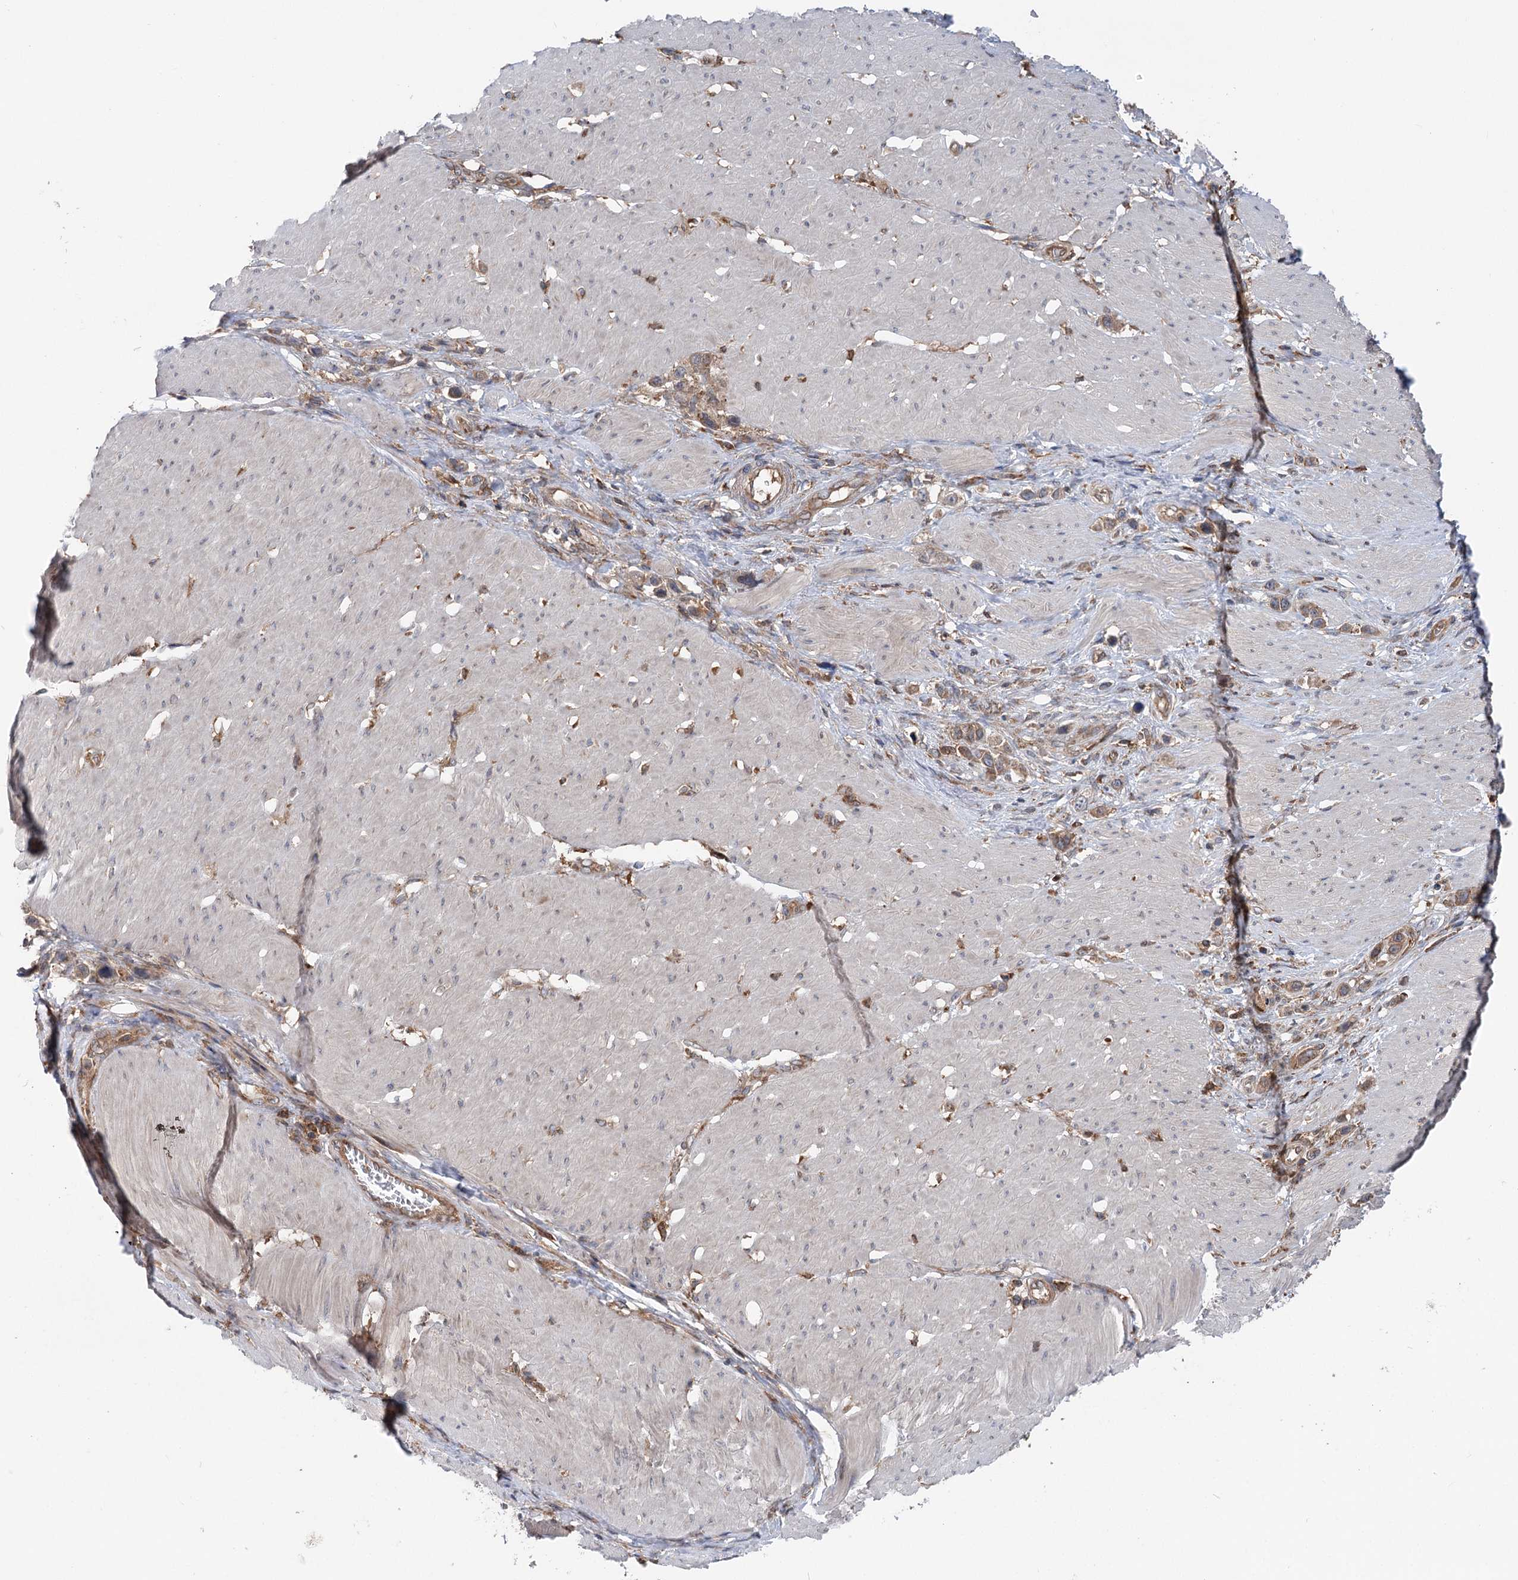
{"staining": {"intensity": "moderate", "quantity": ">75%", "location": "cytoplasmic/membranous"}, "tissue": "stomach cancer", "cell_type": "Tumor cells", "image_type": "cancer", "snomed": [{"axis": "morphology", "description": "Normal tissue, NOS"}, {"axis": "morphology", "description": "Adenocarcinoma, NOS"}, {"axis": "topography", "description": "Stomach, upper"}, {"axis": "topography", "description": "Stomach"}], "caption": "A histopathology image of human adenocarcinoma (stomach) stained for a protein exhibits moderate cytoplasmic/membranous brown staining in tumor cells.", "gene": "PPP1R21", "patient": {"sex": "female", "age": 65}}